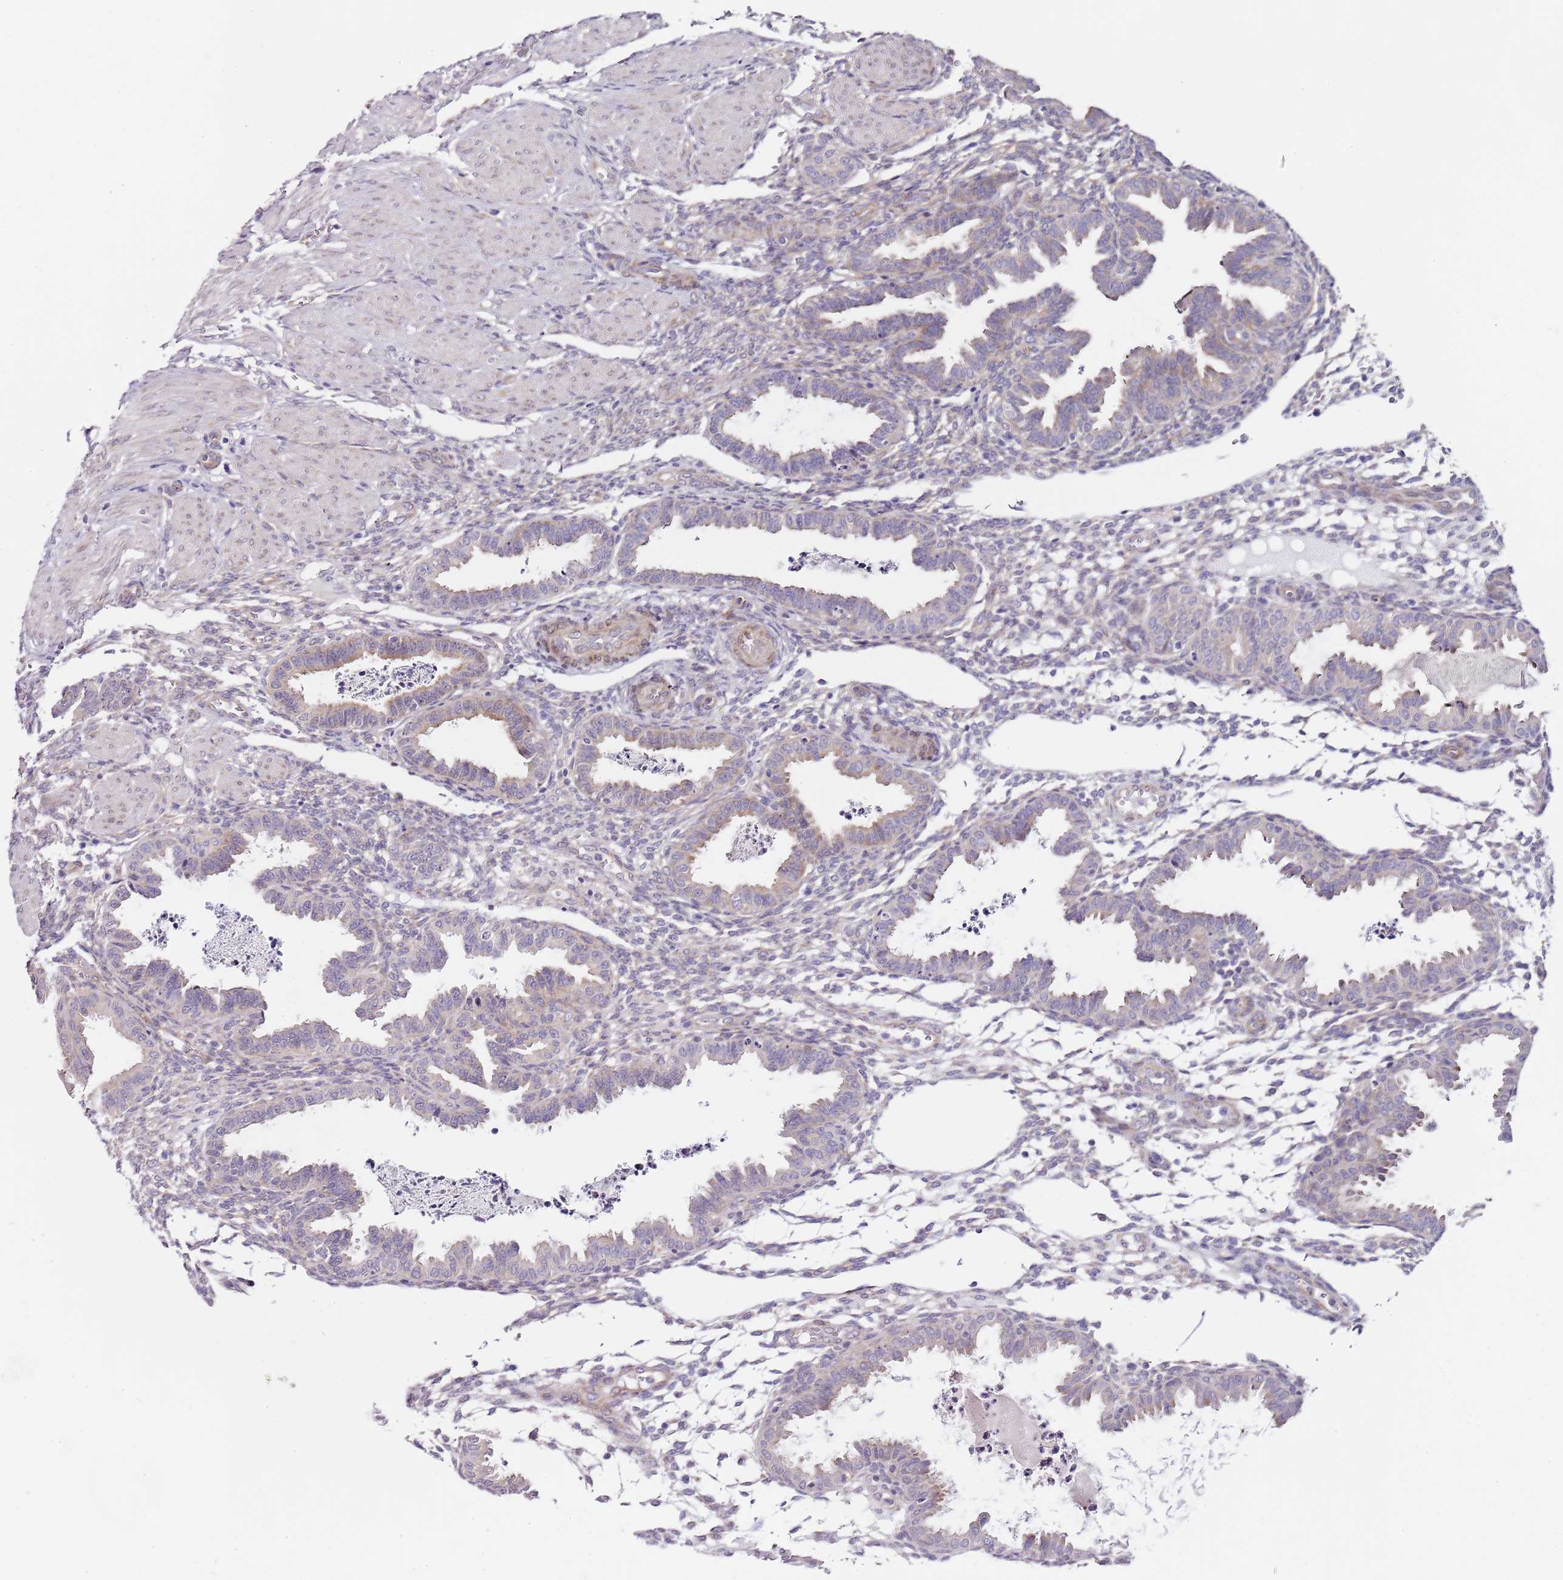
{"staining": {"intensity": "negative", "quantity": "none", "location": "none"}, "tissue": "endometrium", "cell_type": "Cells in endometrial stroma", "image_type": "normal", "snomed": [{"axis": "morphology", "description": "Normal tissue, NOS"}, {"axis": "topography", "description": "Endometrium"}], "caption": "Protein analysis of unremarkable endometrium reveals no significant expression in cells in endometrial stroma. (DAB immunohistochemistry, high magnification).", "gene": "TBC1D9", "patient": {"sex": "female", "age": 33}}